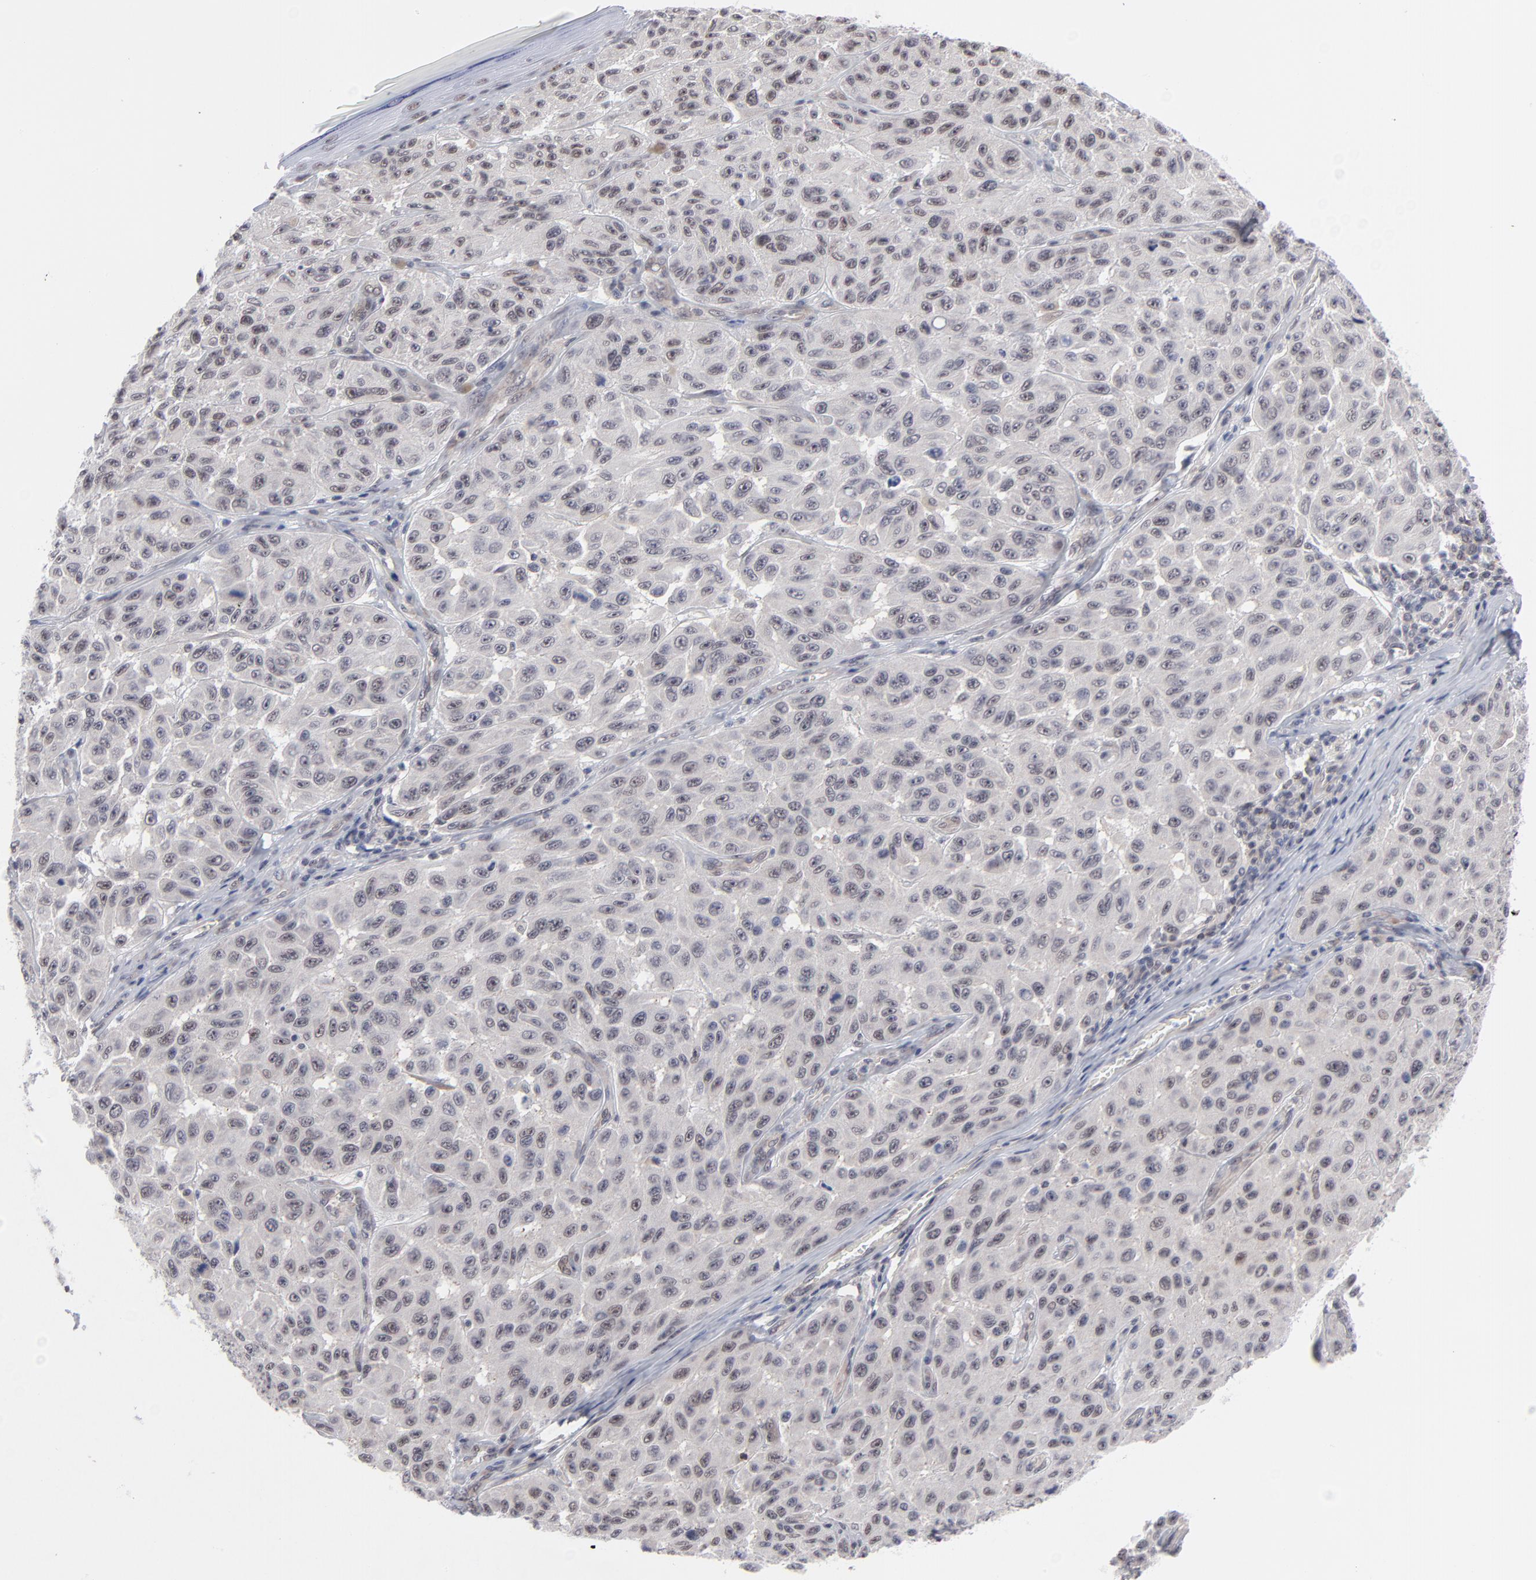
{"staining": {"intensity": "weak", "quantity": "25%-75%", "location": "cytoplasmic/membranous,nuclear"}, "tissue": "melanoma", "cell_type": "Tumor cells", "image_type": "cancer", "snomed": [{"axis": "morphology", "description": "Malignant melanoma, NOS"}, {"axis": "topography", "description": "Skin"}], "caption": "Immunohistochemistry photomicrograph of neoplastic tissue: melanoma stained using immunohistochemistry shows low levels of weak protein expression localized specifically in the cytoplasmic/membranous and nuclear of tumor cells, appearing as a cytoplasmic/membranous and nuclear brown color.", "gene": "NBN", "patient": {"sex": "male", "age": 30}}